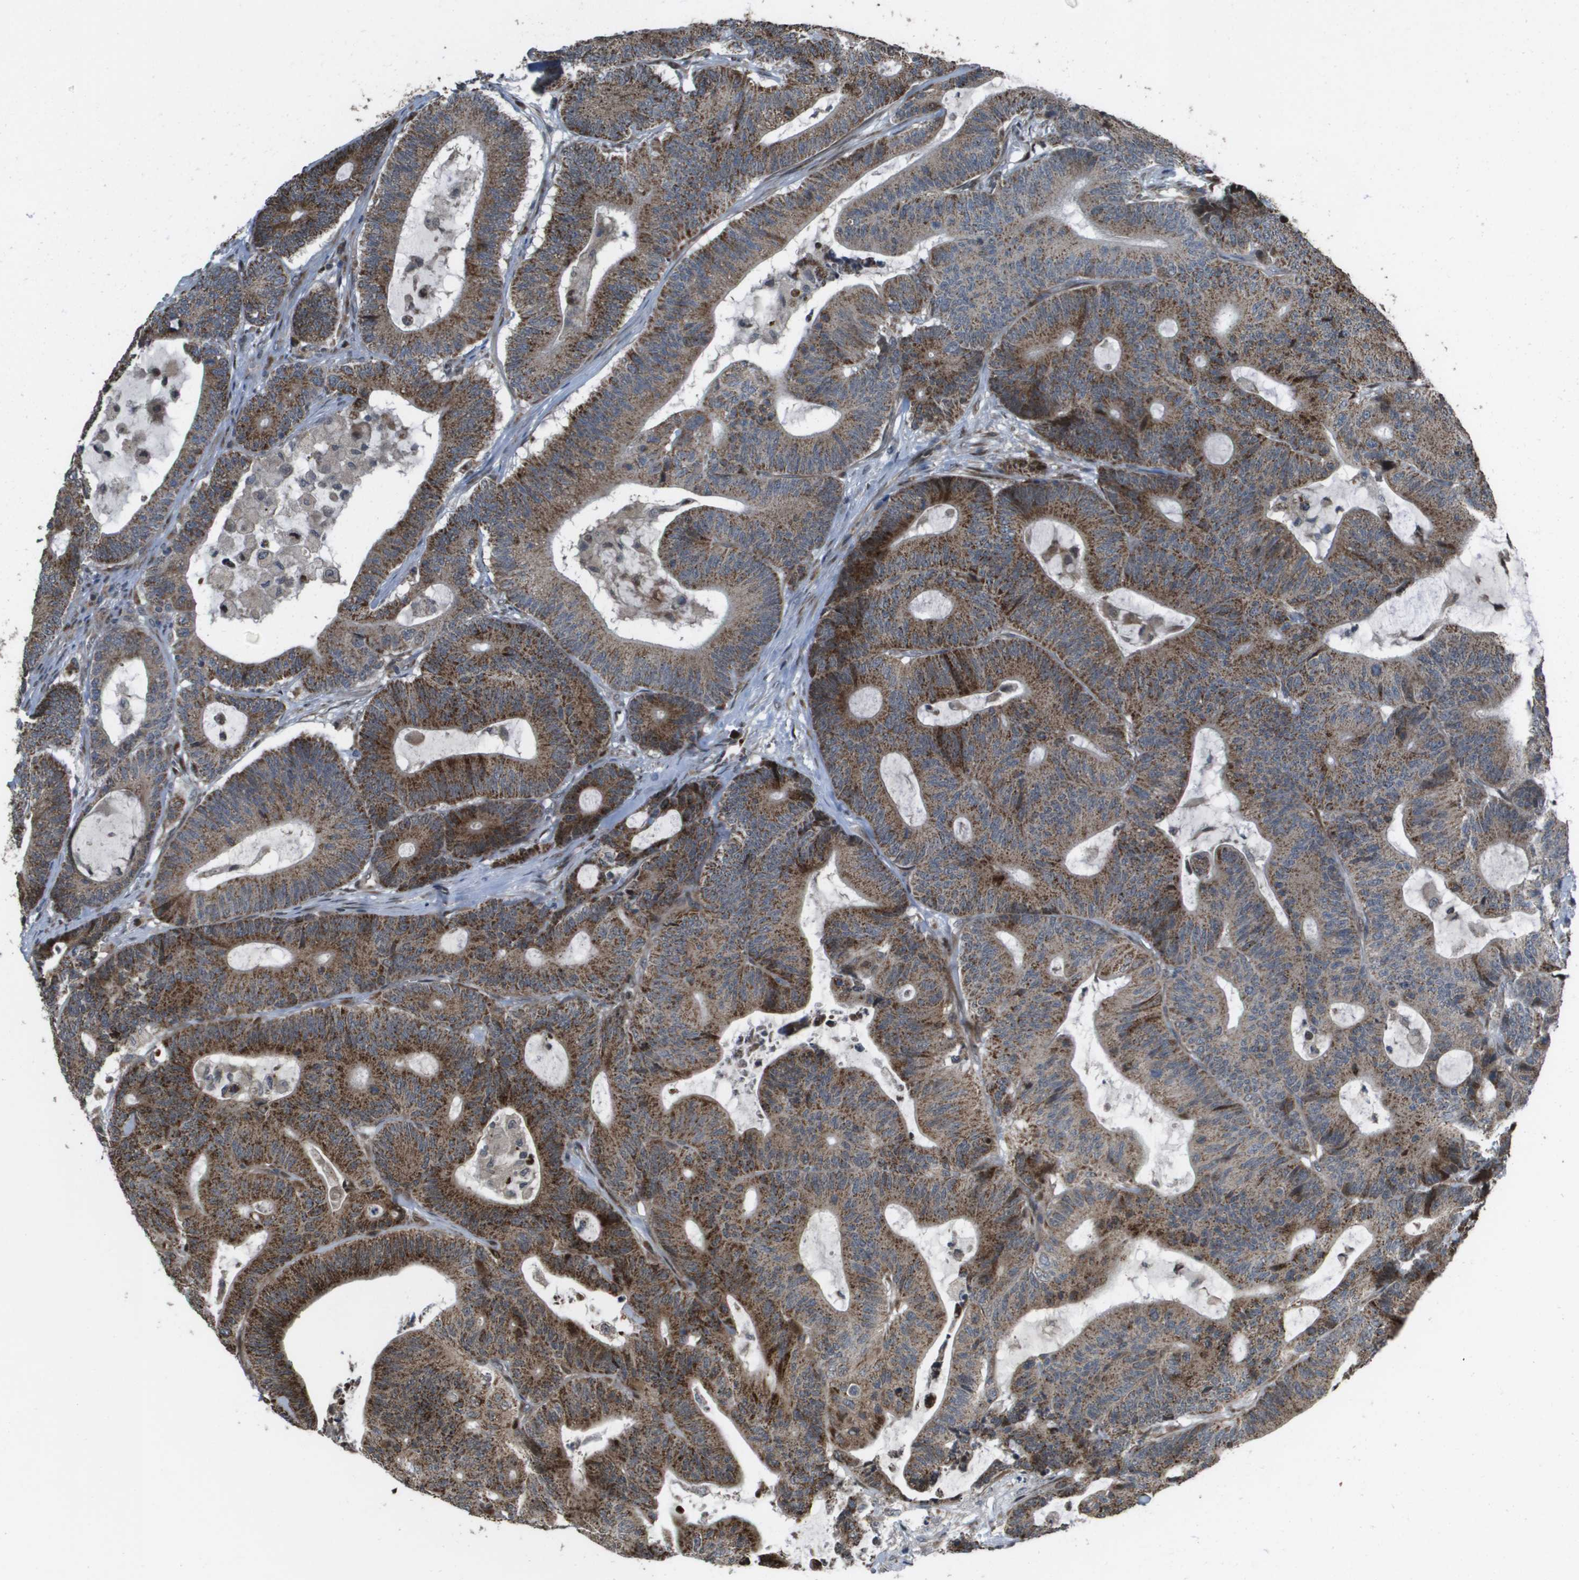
{"staining": {"intensity": "moderate", "quantity": ">75%", "location": "cytoplasmic/membranous"}, "tissue": "colorectal cancer", "cell_type": "Tumor cells", "image_type": "cancer", "snomed": [{"axis": "morphology", "description": "Adenocarcinoma, NOS"}, {"axis": "topography", "description": "Colon"}], "caption": "About >75% of tumor cells in colorectal cancer reveal moderate cytoplasmic/membranous protein positivity as visualized by brown immunohistochemical staining.", "gene": "AXIN2", "patient": {"sex": "female", "age": 84}}